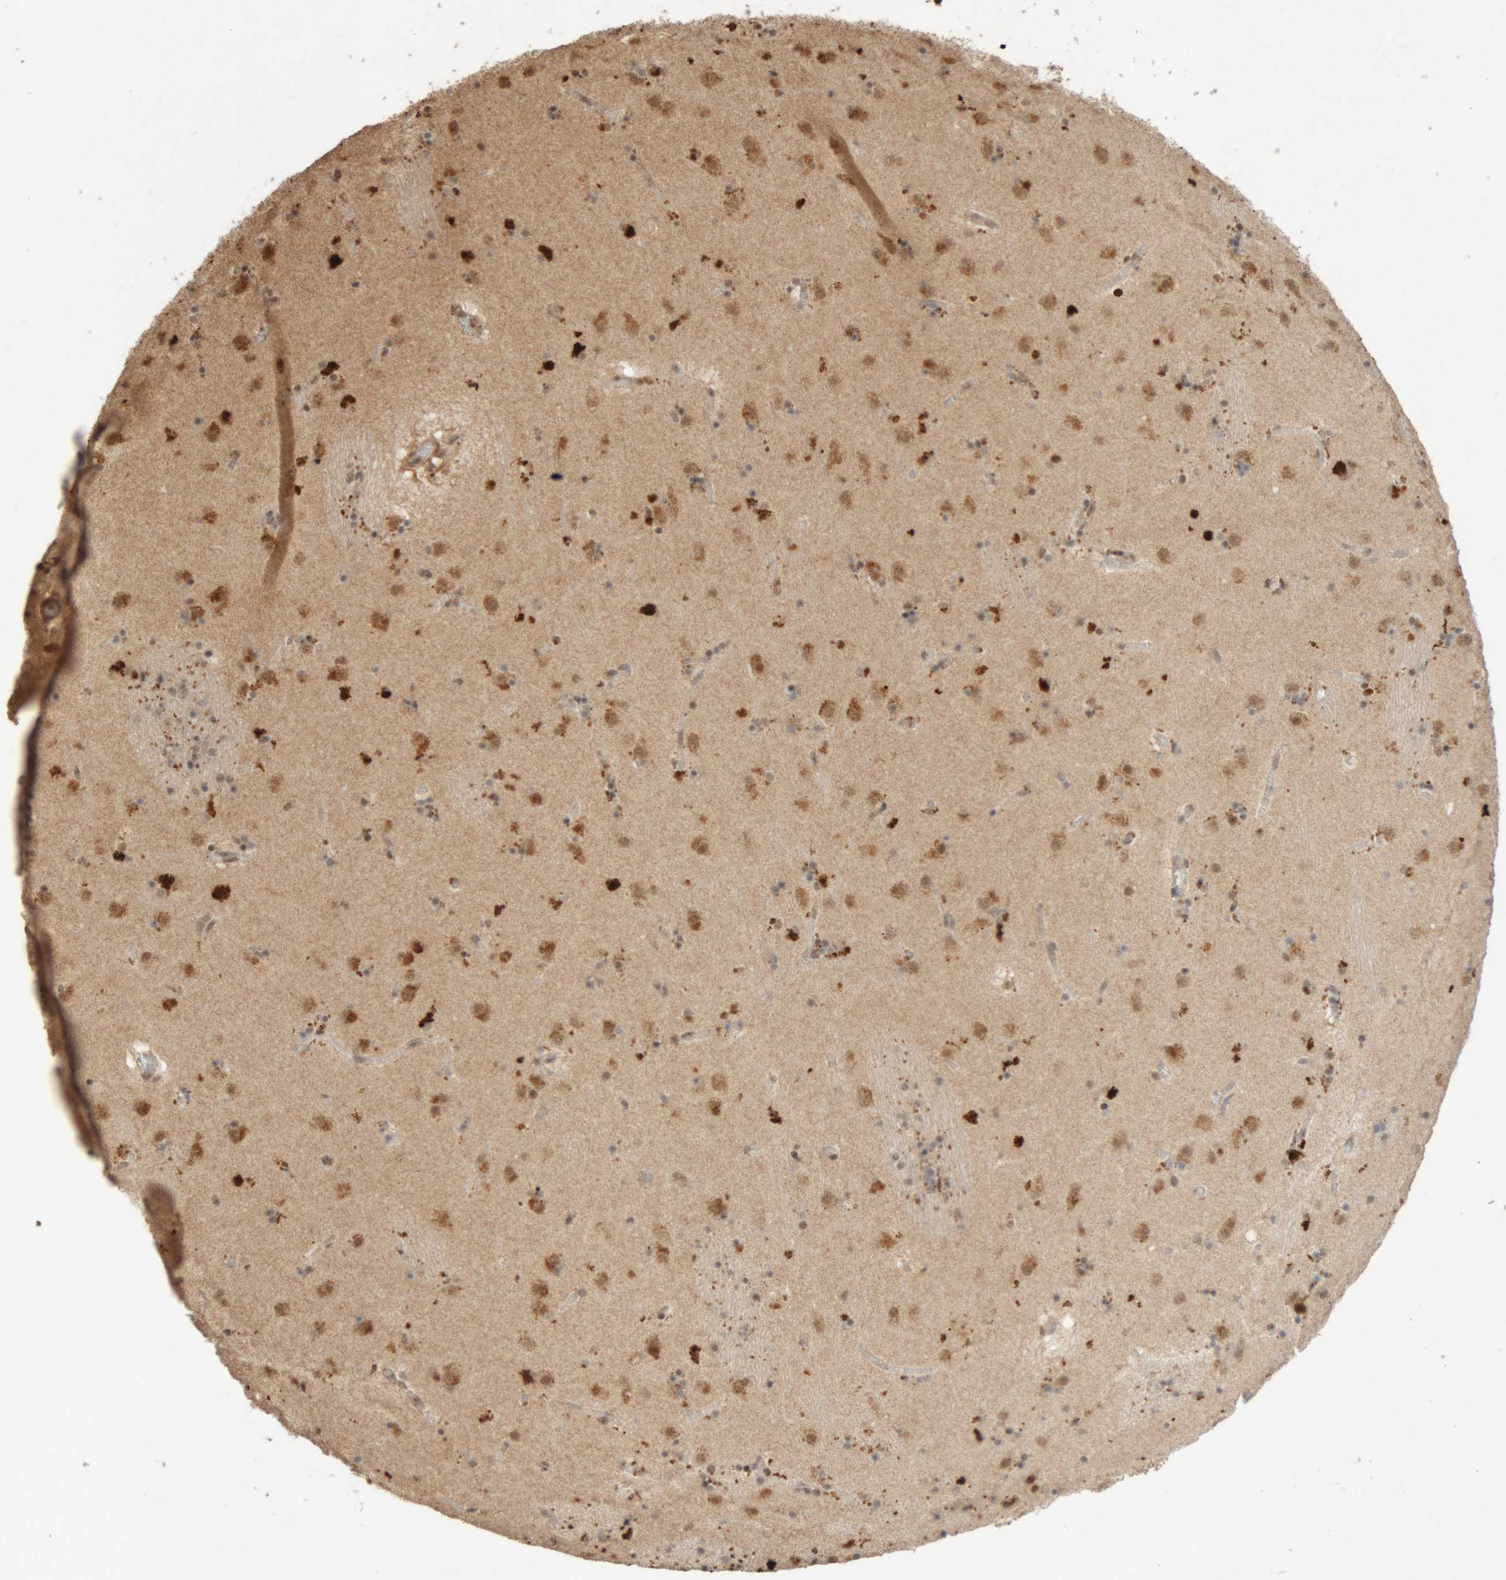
{"staining": {"intensity": "moderate", "quantity": "25%-75%", "location": "cytoplasmic/membranous,nuclear"}, "tissue": "caudate", "cell_type": "Glial cells", "image_type": "normal", "snomed": [{"axis": "morphology", "description": "Normal tissue, NOS"}, {"axis": "topography", "description": "Lateral ventricle wall"}], "caption": "Approximately 25%-75% of glial cells in benign caudate exhibit moderate cytoplasmic/membranous,nuclear protein positivity as visualized by brown immunohistochemical staining.", "gene": "KEAP1", "patient": {"sex": "male", "age": 70}}